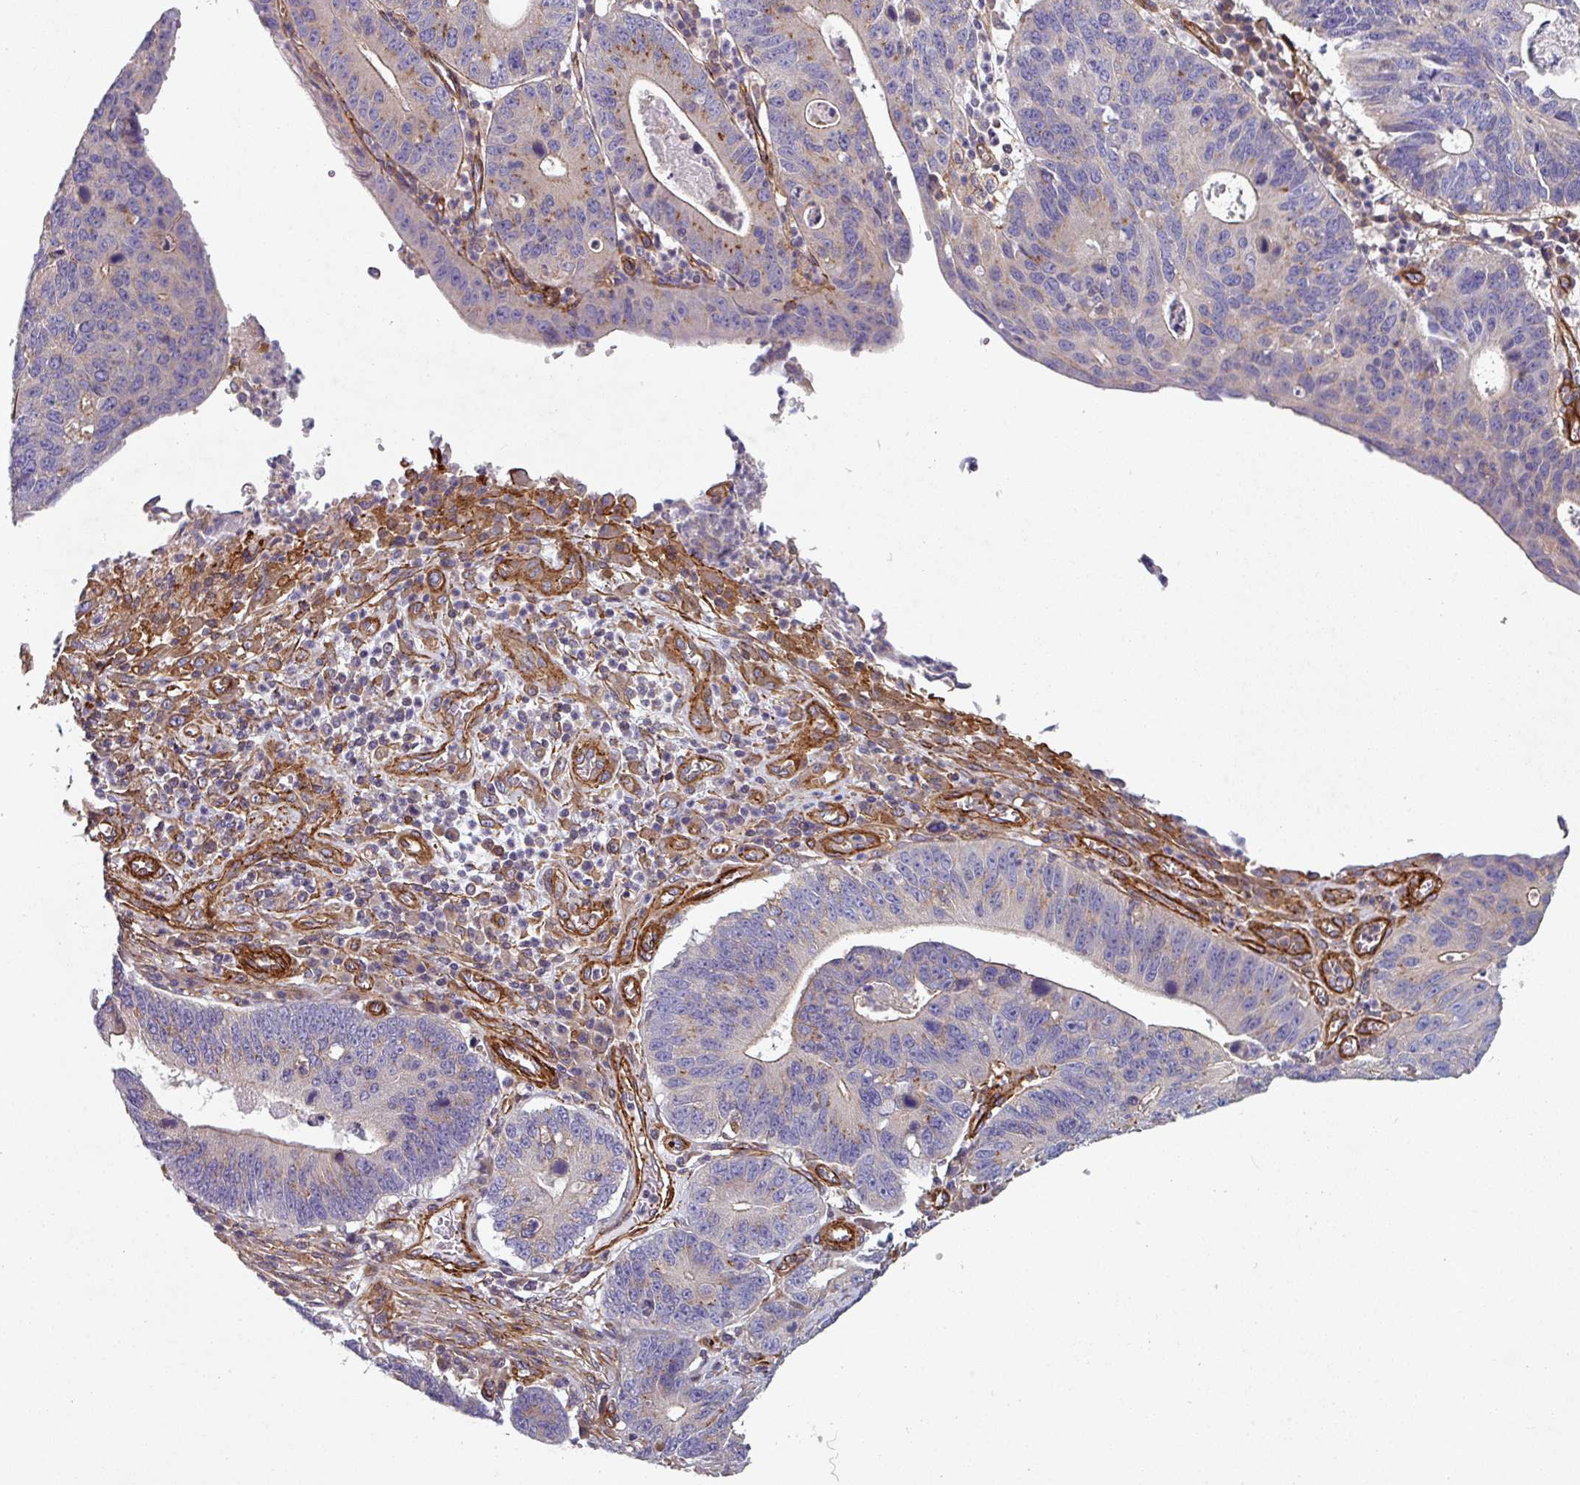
{"staining": {"intensity": "moderate", "quantity": "25%-75%", "location": "cytoplasmic/membranous"}, "tissue": "stomach cancer", "cell_type": "Tumor cells", "image_type": "cancer", "snomed": [{"axis": "morphology", "description": "Adenocarcinoma, NOS"}, {"axis": "topography", "description": "Stomach"}], "caption": "Tumor cells reveal medium levels of moderate cytoplasmic/membranous expression in approximately 25%-75% of cells in human adenocarcinoma (stomach).", "gene": "ATP2C2", "patient": {"sex": "male", "age": 59}}